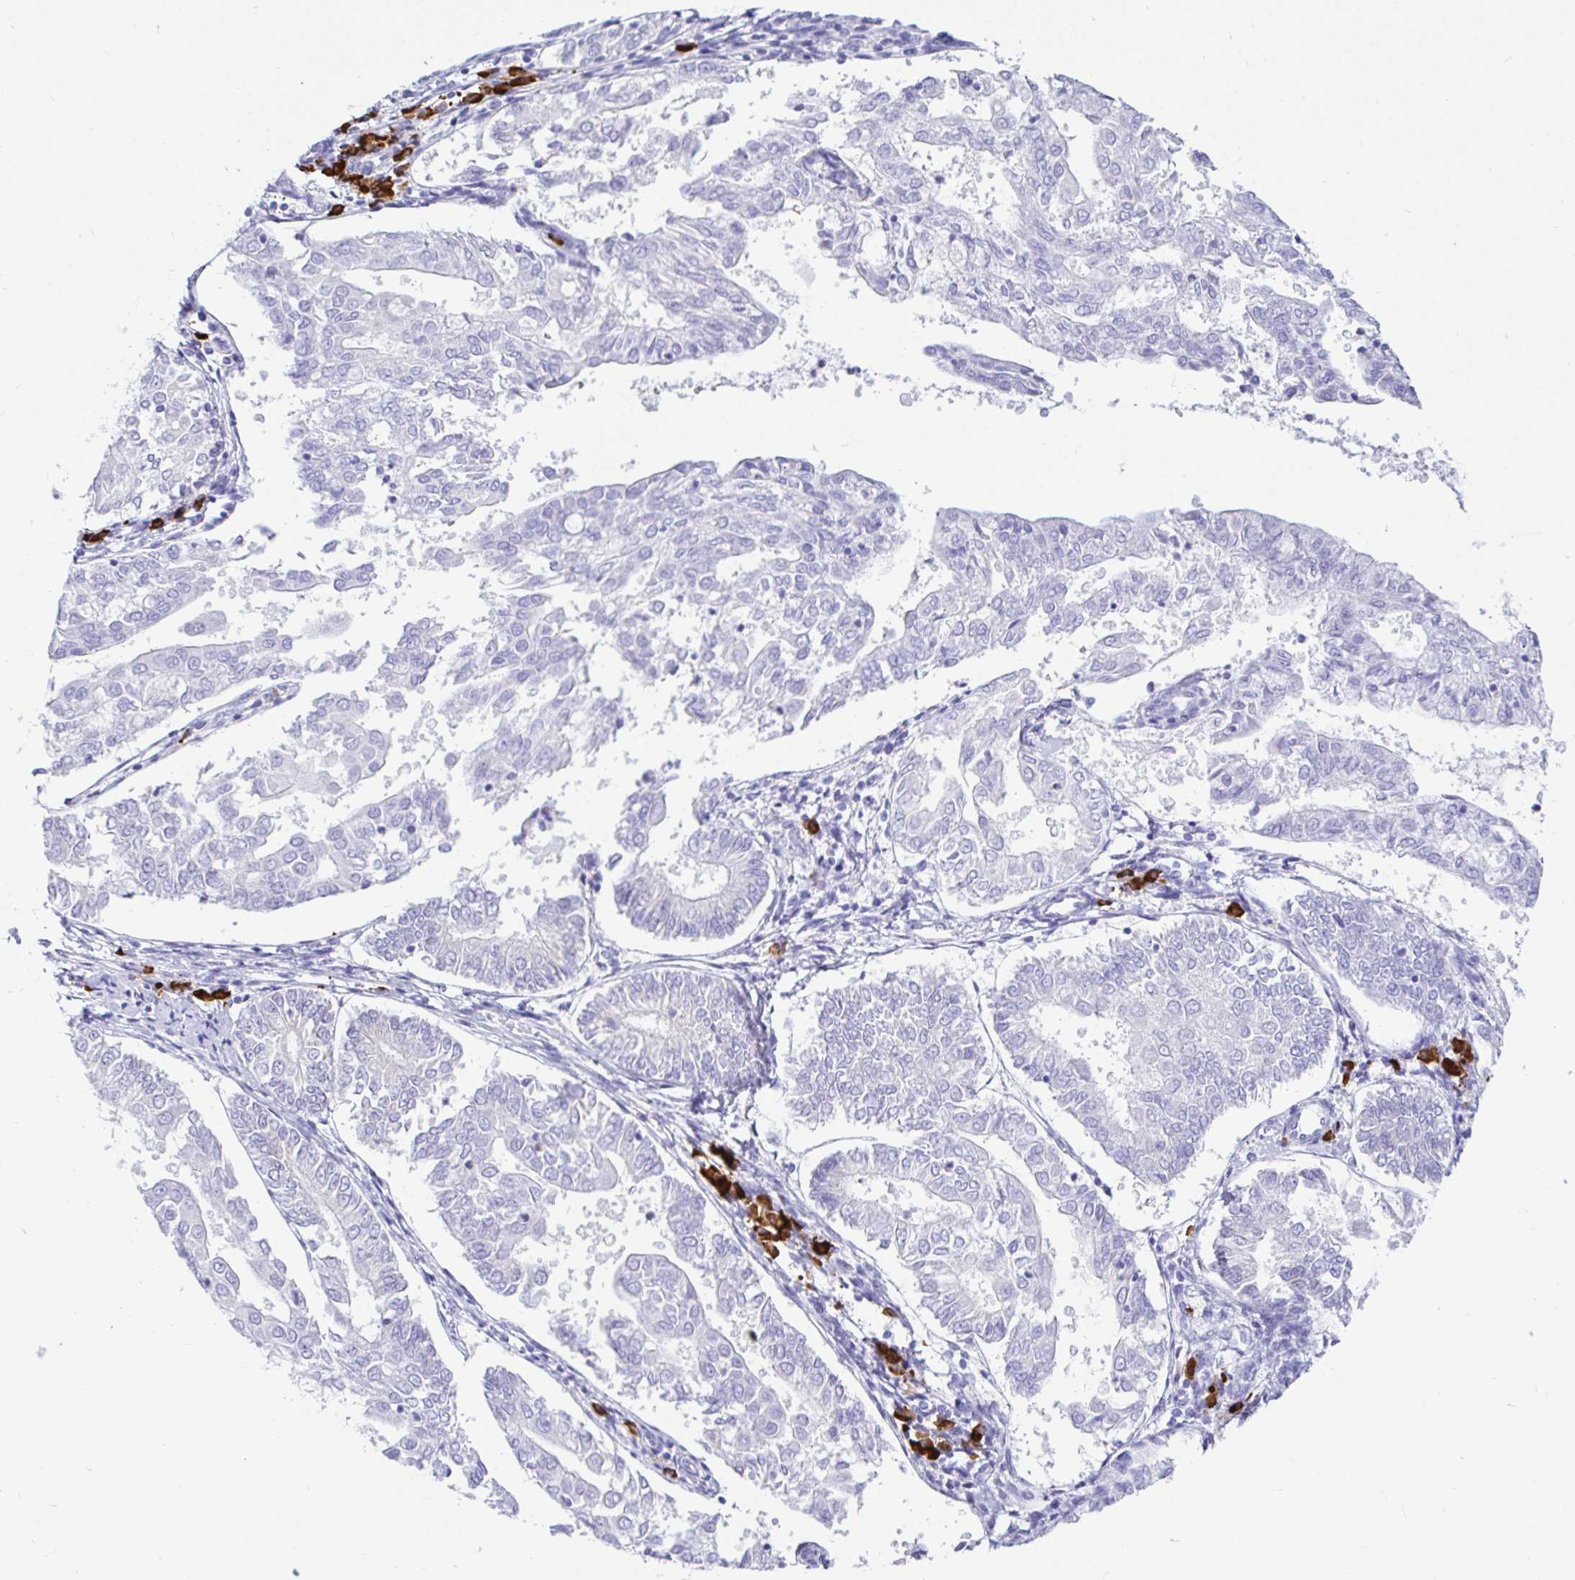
{"staining": {"intensity": "negative", "quantity": "none", "location": "none"}, "tissue": "endometrial cancer", "cell_type": "Tumor cells", "image_type": "cancer", "snomed": [{"axis": "morphology", "description": "Adenocarcinoma, NOS"}, {"axis": "topography", "description": "Endometrium"}], "caption": "This histopathology image is of endometrial cancer stained with IHC to label a protein in brown with the nuclei are counter-stained blue. There is no staining in tumor cells.", "gene": "CCDC62", "patient": {"sex": "female", "age": 68}}